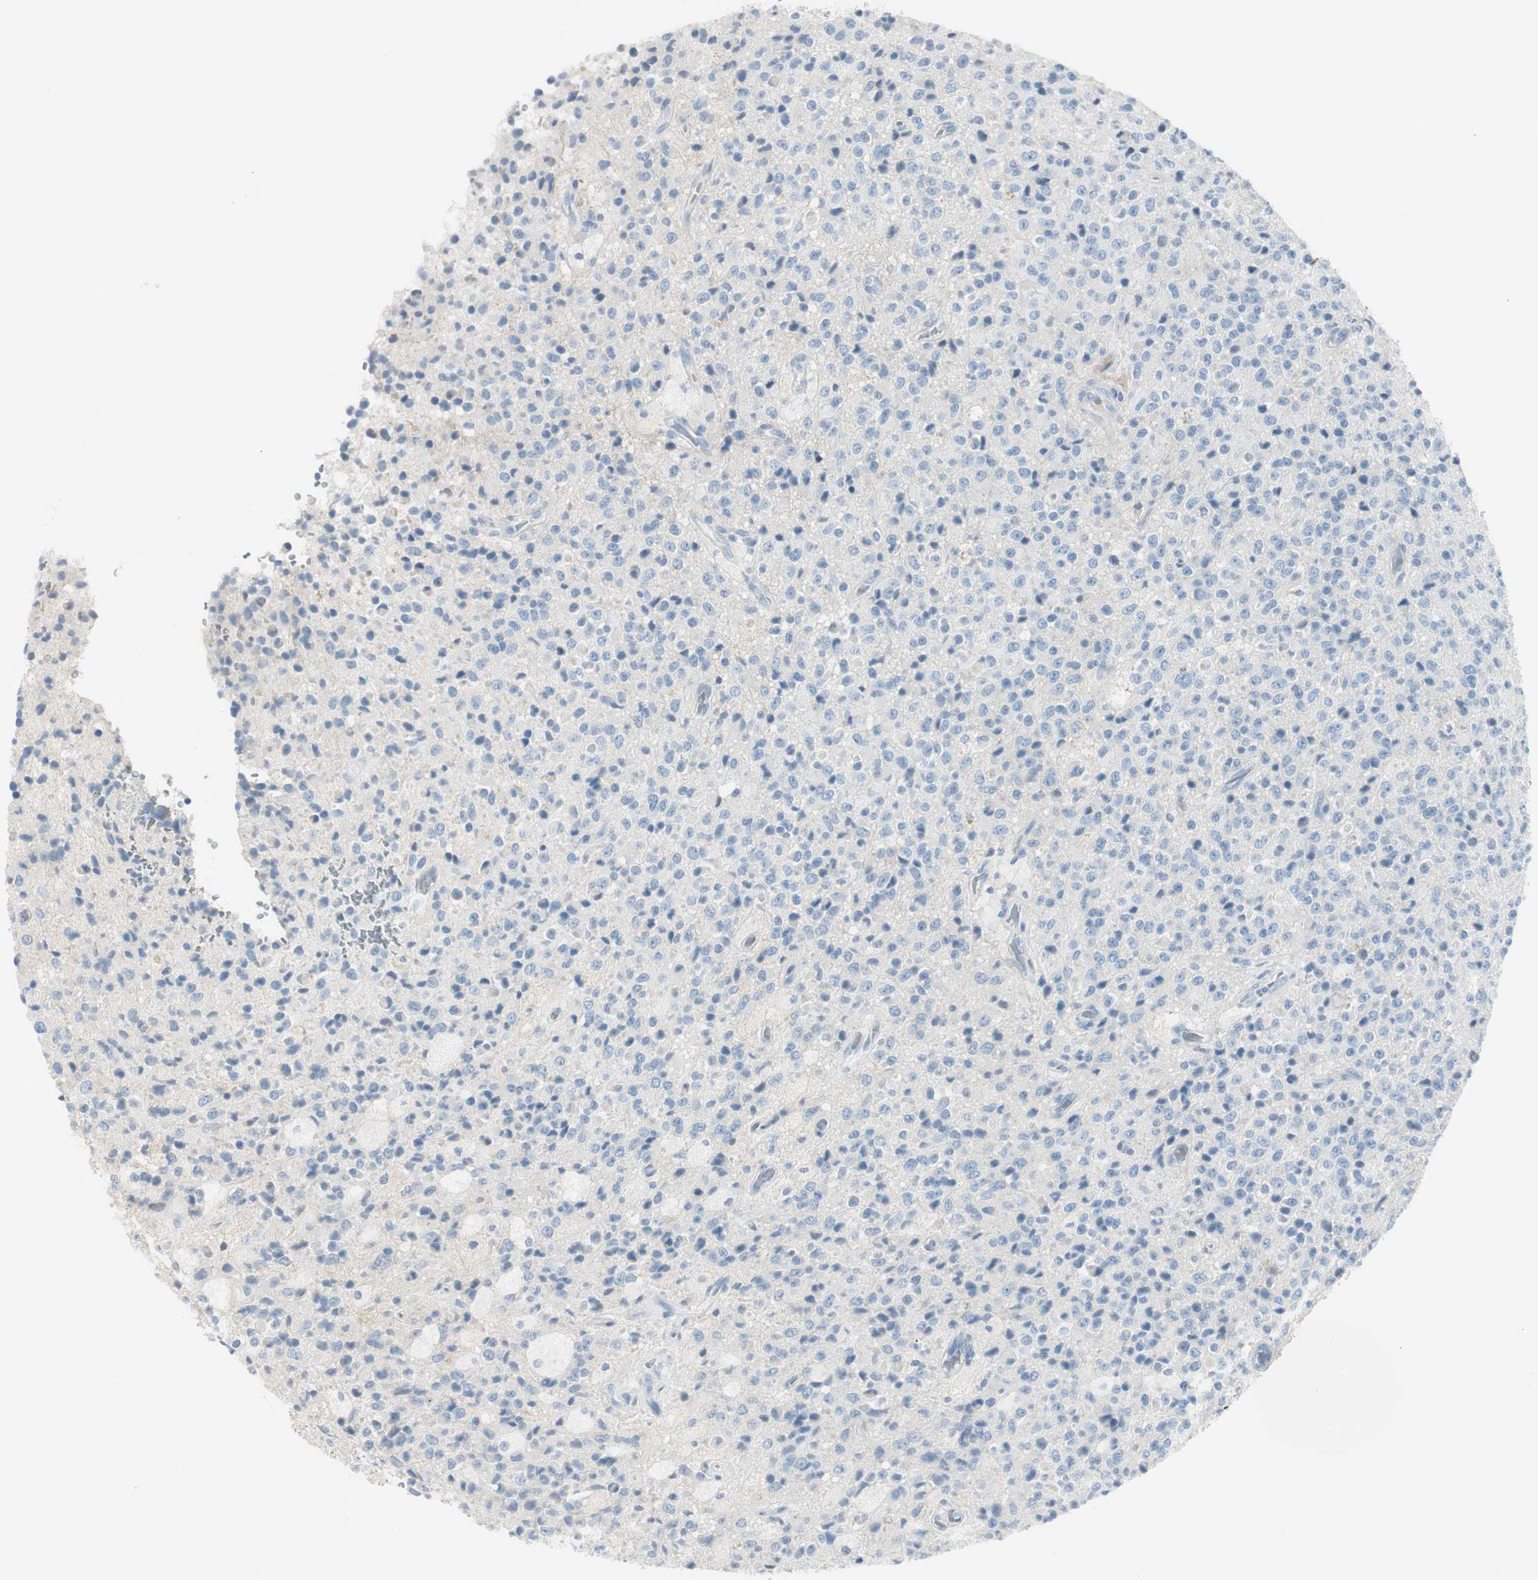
{"staining": {"intensity": "negative", "quantity": "none", "location": "none"}, "tissue": "glioma", "cell_type": "Tumor cells", "image_type": "cancer", "snomed": [{"axis": "morphology", "description": "Glioma, malignant, High grade"}, {"axis": "topography", "description": "pancreas cauda"}], "caption": "Tumor cells are negative for protein expression in human high-grade glioma (malignant).", "gene": "CACNA2D1", "patient": {"sex": "male", "age": 60}}